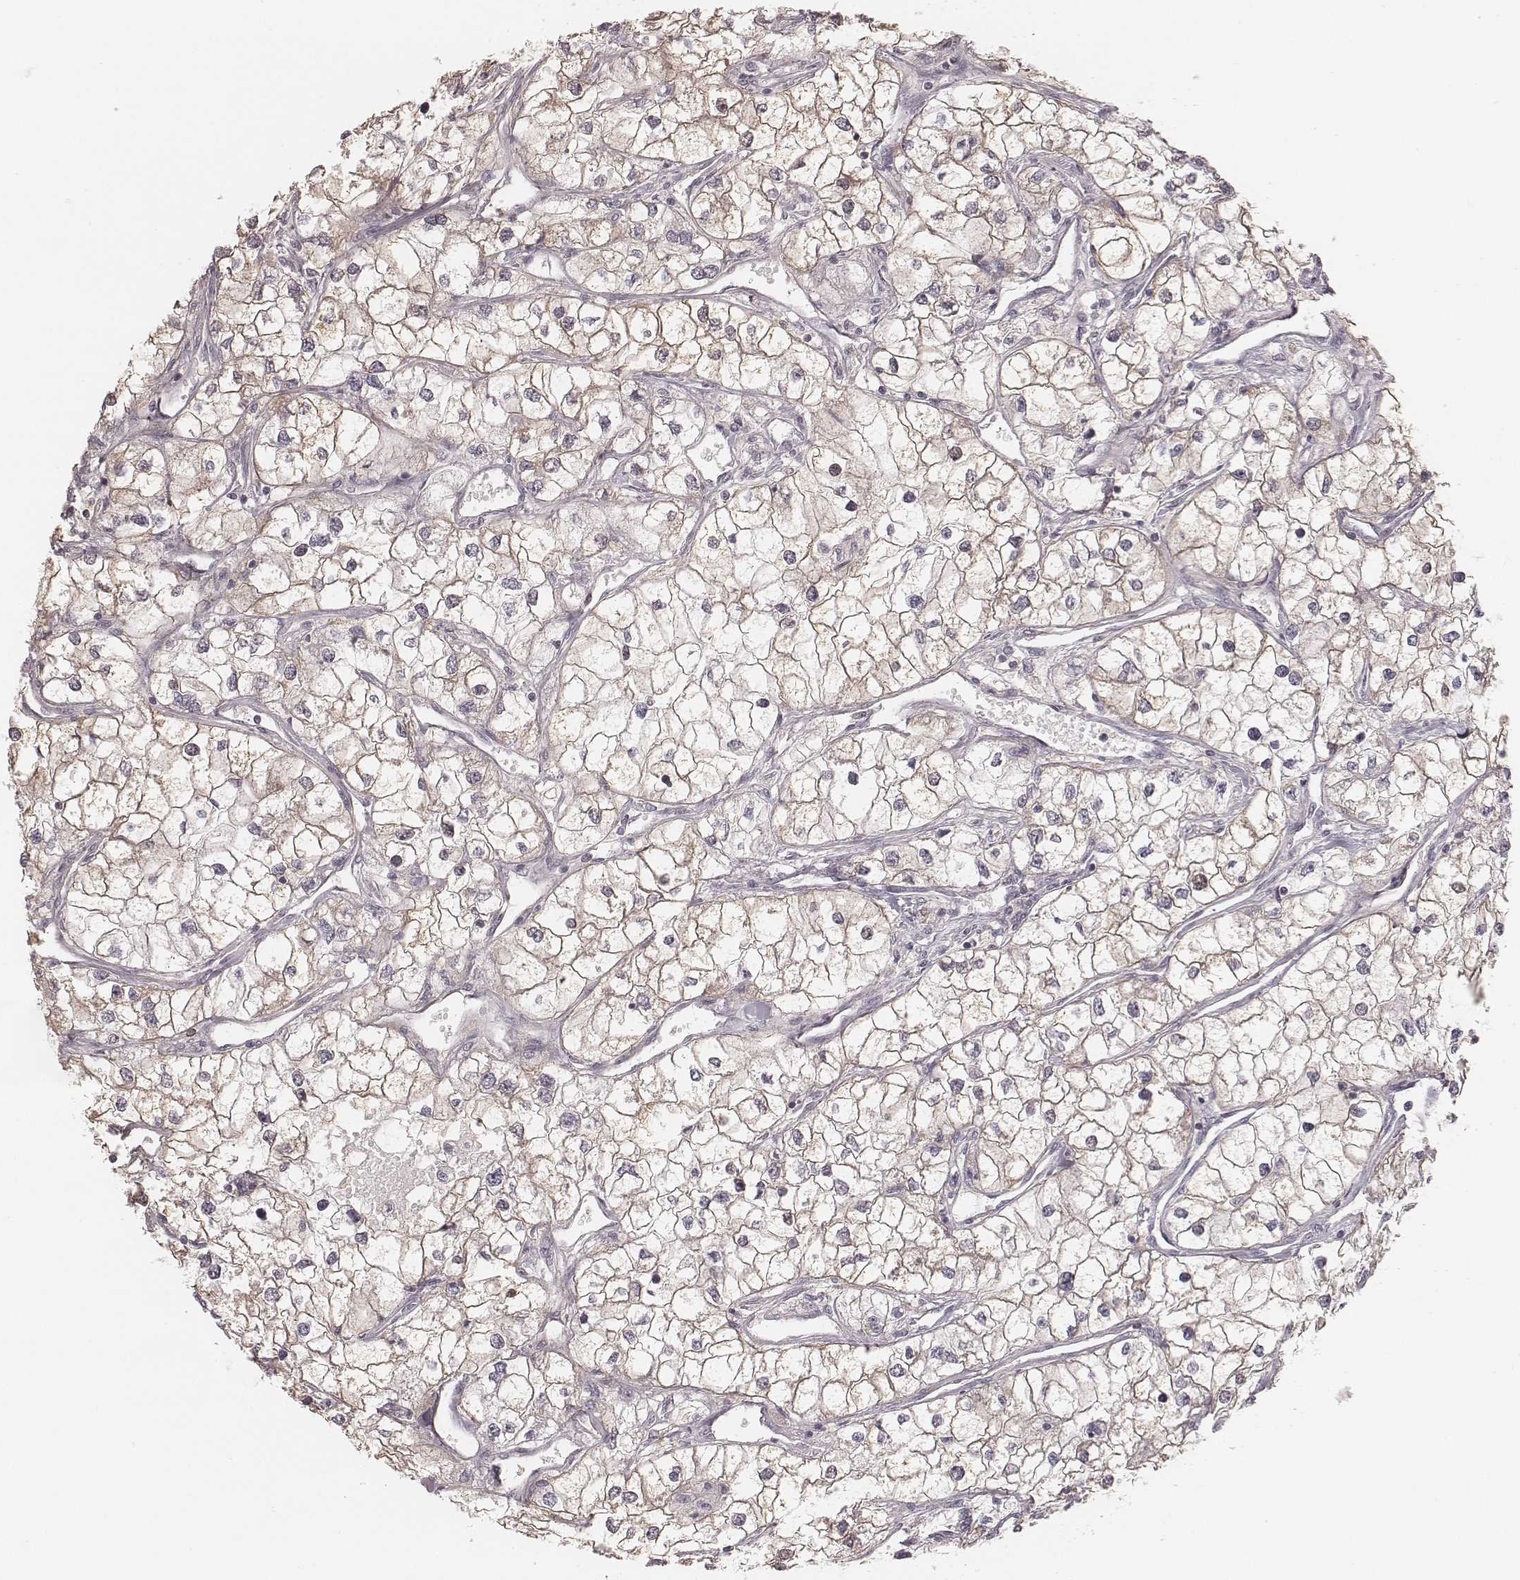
{"staining": {"intensity": "weak", "quantity": ">75%", "location": "cytoplasmic/membranous"}, "tissue": "renal cancer", "cell_type": "Tumor cells", "image_type": "cancer", "snomed": [{"axis": "morphology", "description": "Adenocarcinoma, NOS"}, {"axis": "topography", "description": "Kidney"}], "caption": "Immunohistochemical staining of renal cancer (adenocarcinoma) exhibits weak cytoplasmic/membranous protein staining in approximately >75% of tumor cells.", "gene": "TDRD5", "patient": {"sex": "male", "age": 59}}